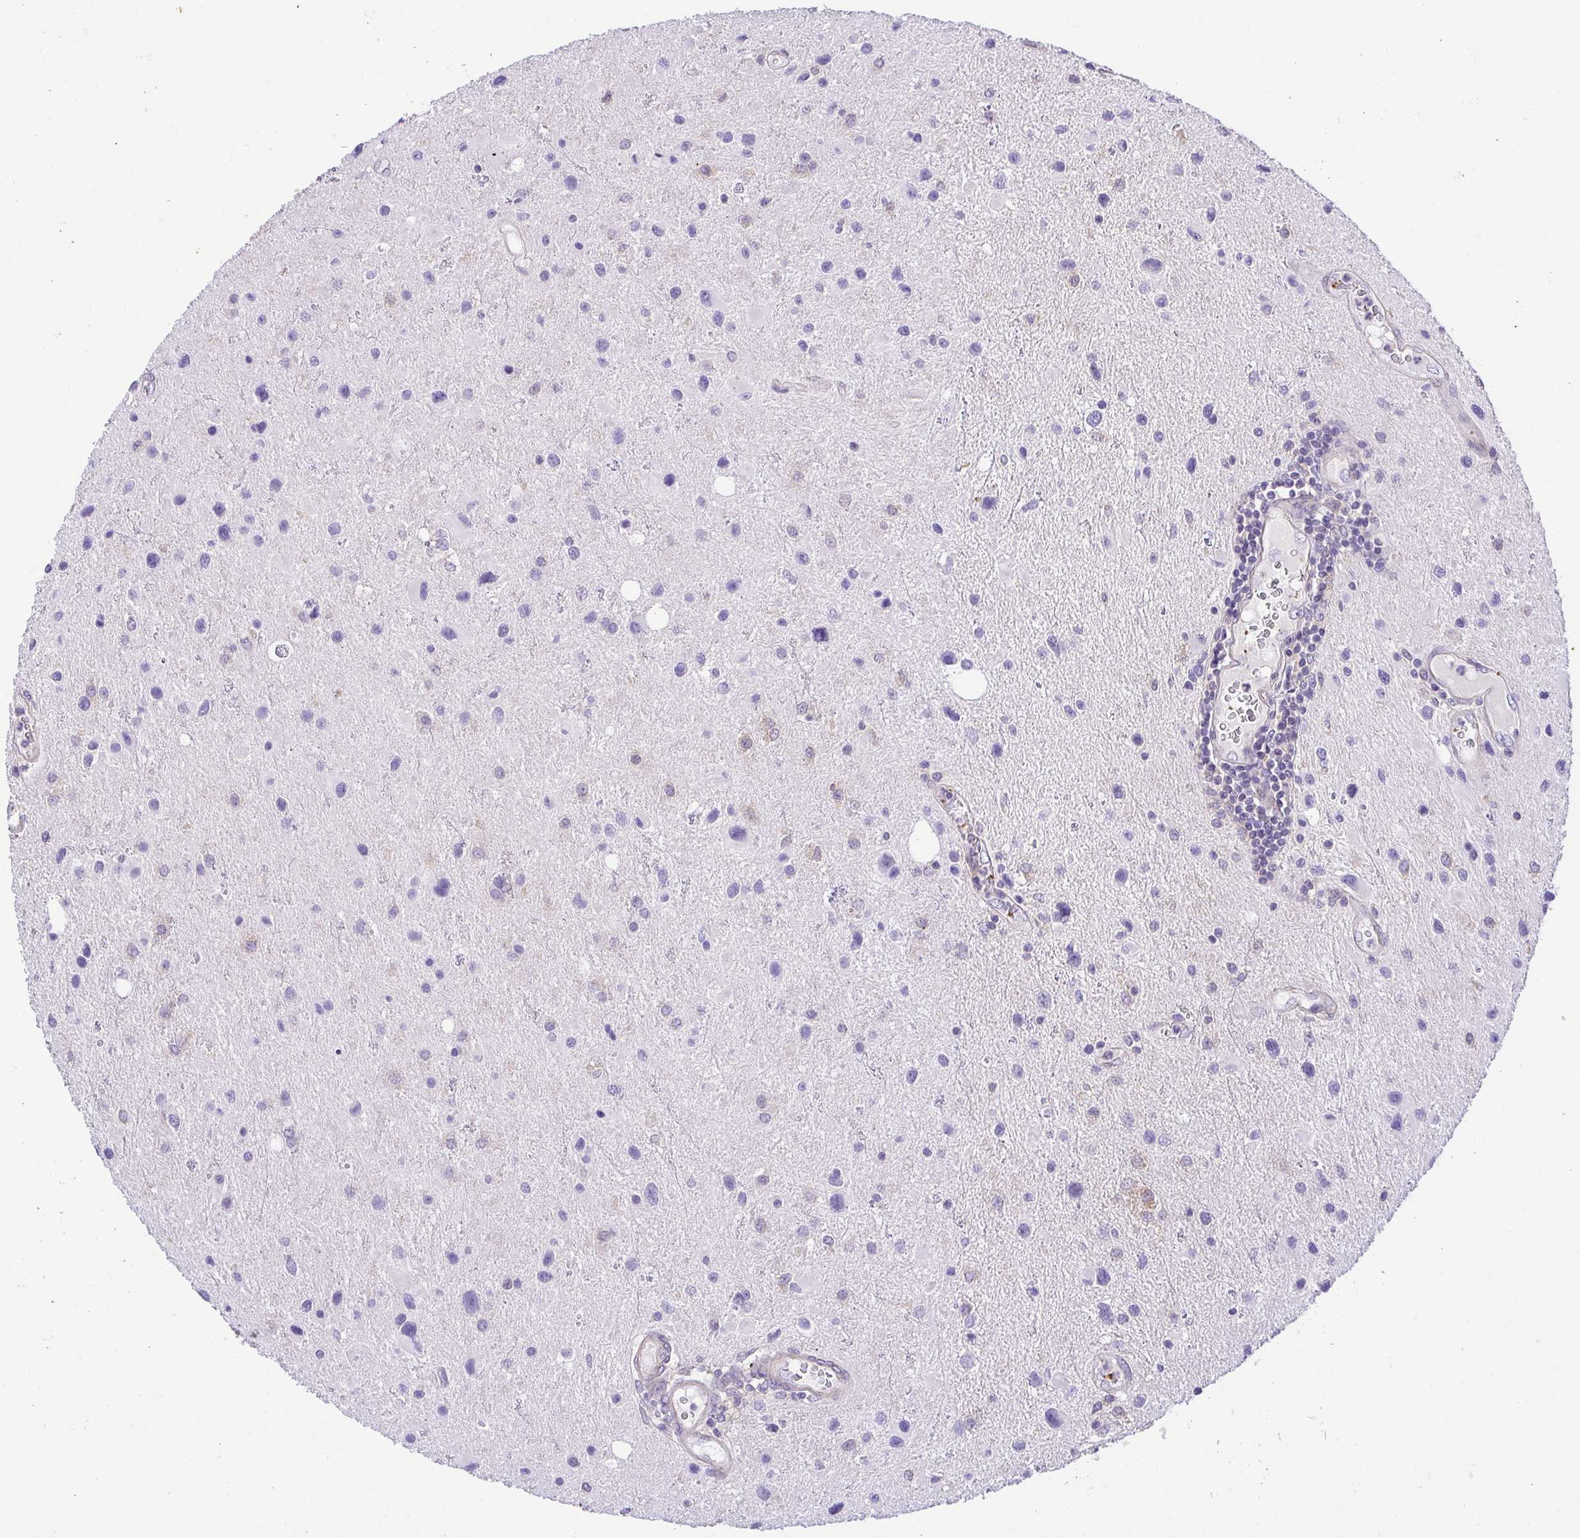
{"staining": {"intensity": "negative", "quantity": "none", "location": "none"}, "tissue": "glioma", "cell_type": "Tumor cells", "image_type": "cancer", "snomed": [{"axis": "morphology", "description": "Glioma, malignant, Low grade"}, {"axis": "topography", "description": "Brain"}], "caption": "Glioma was stained to show a protein in brown. There is no significant expression in tumor cells. Nuclei are stained in blue.", "gene": "PRR14L", "patient": {"sex": "female", "age": 32}}